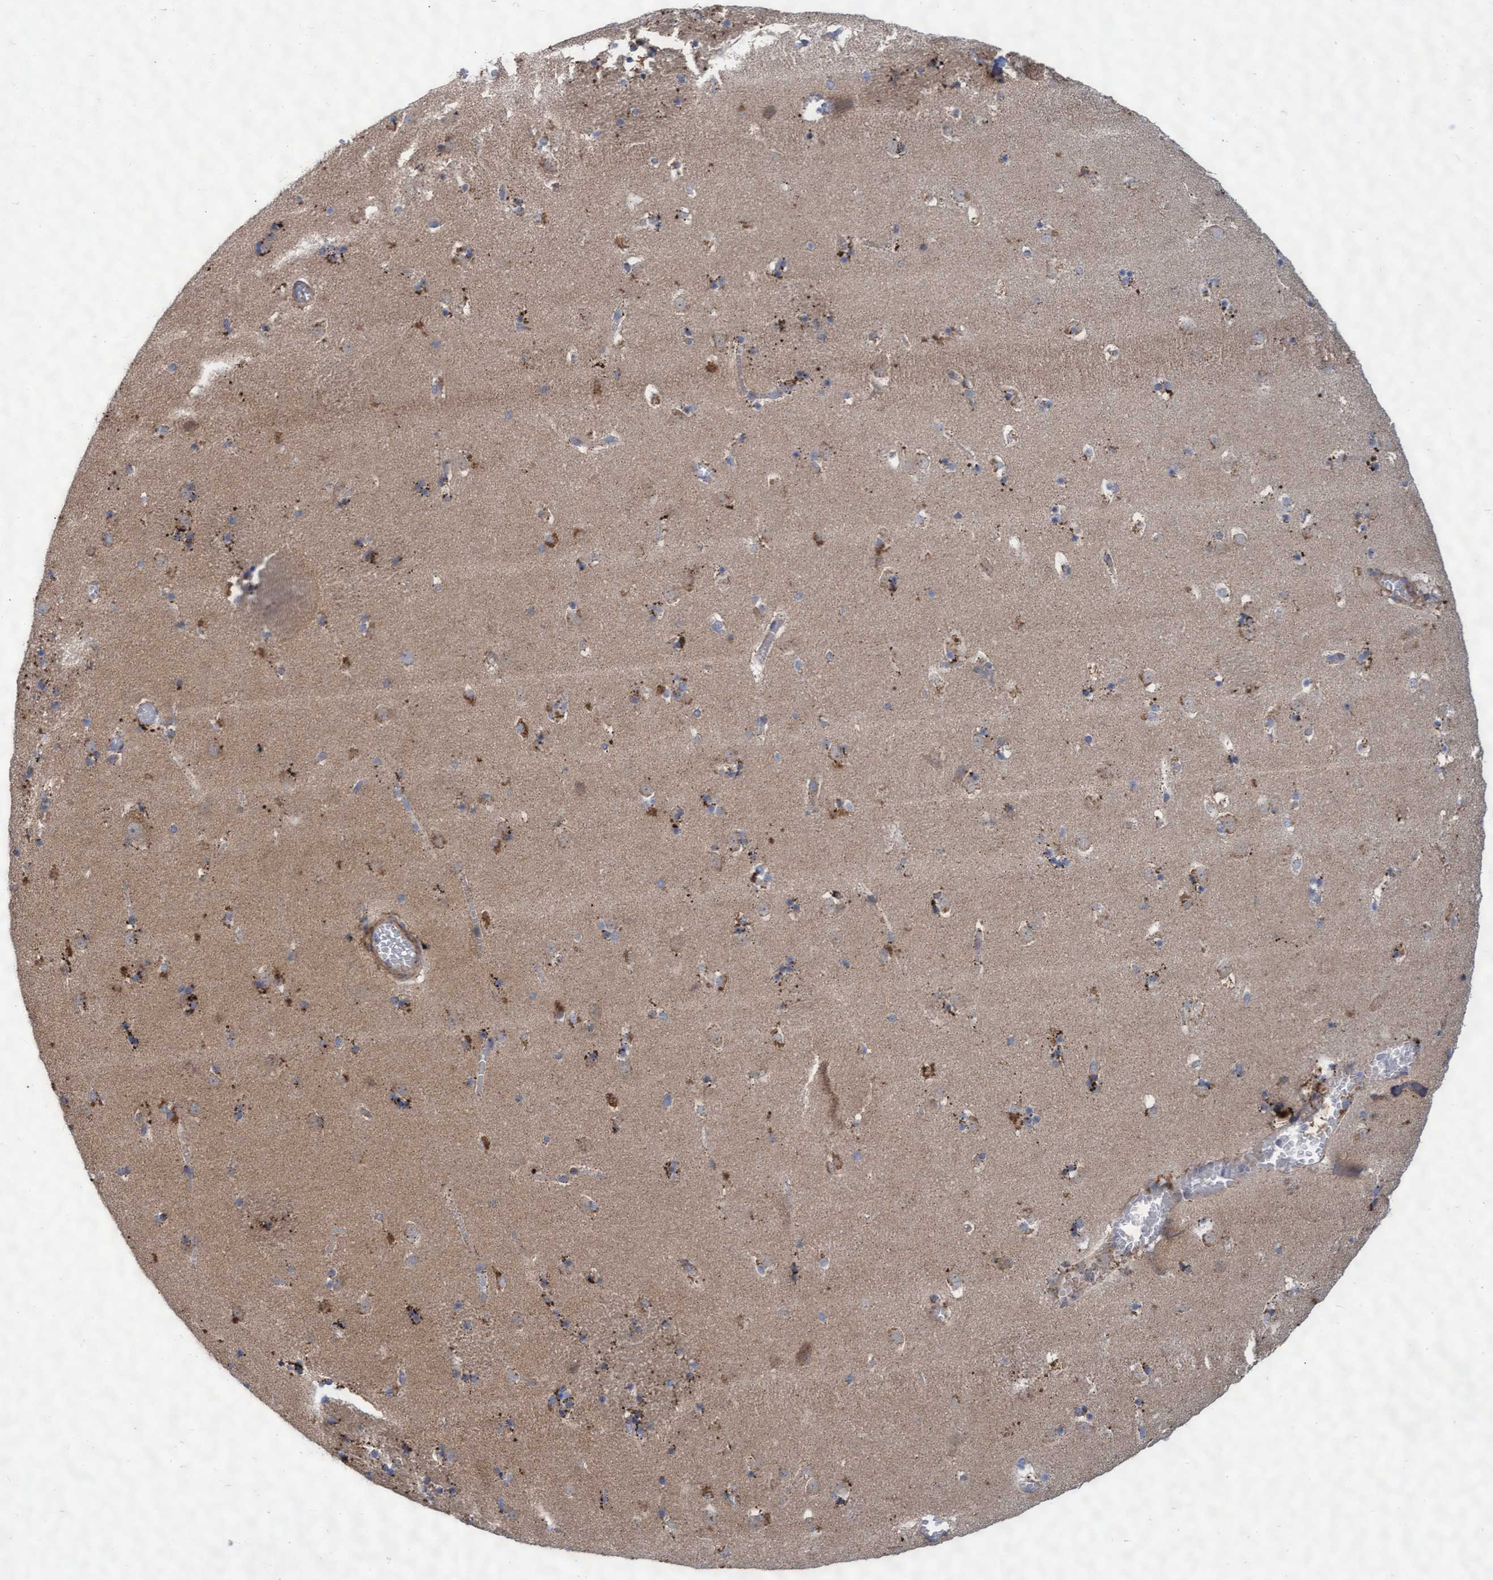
{"staining": {"intensity": "moderate", "quantity": ">75%", "location": "cytoplasmic/membranous"}, "tissue": "caudate", "cell_type": "Glial cells", "image_type": "normal", "snomed": [{"axis": "morphology", "description": "Normal tissue, NOS"}, {"axis": "topography", "description": "Lateral ventricle wall"}], "caption": "Immunohistochemistry (IHC) photomicrograph of unremarkable caudate stained for a protein (brown), which shows medium levels of moderate cytoplasmic/membranous staining in about >75% of glial cells.", "gene": "ABCF2", "patient": {"sex": "male", "age": 45}}